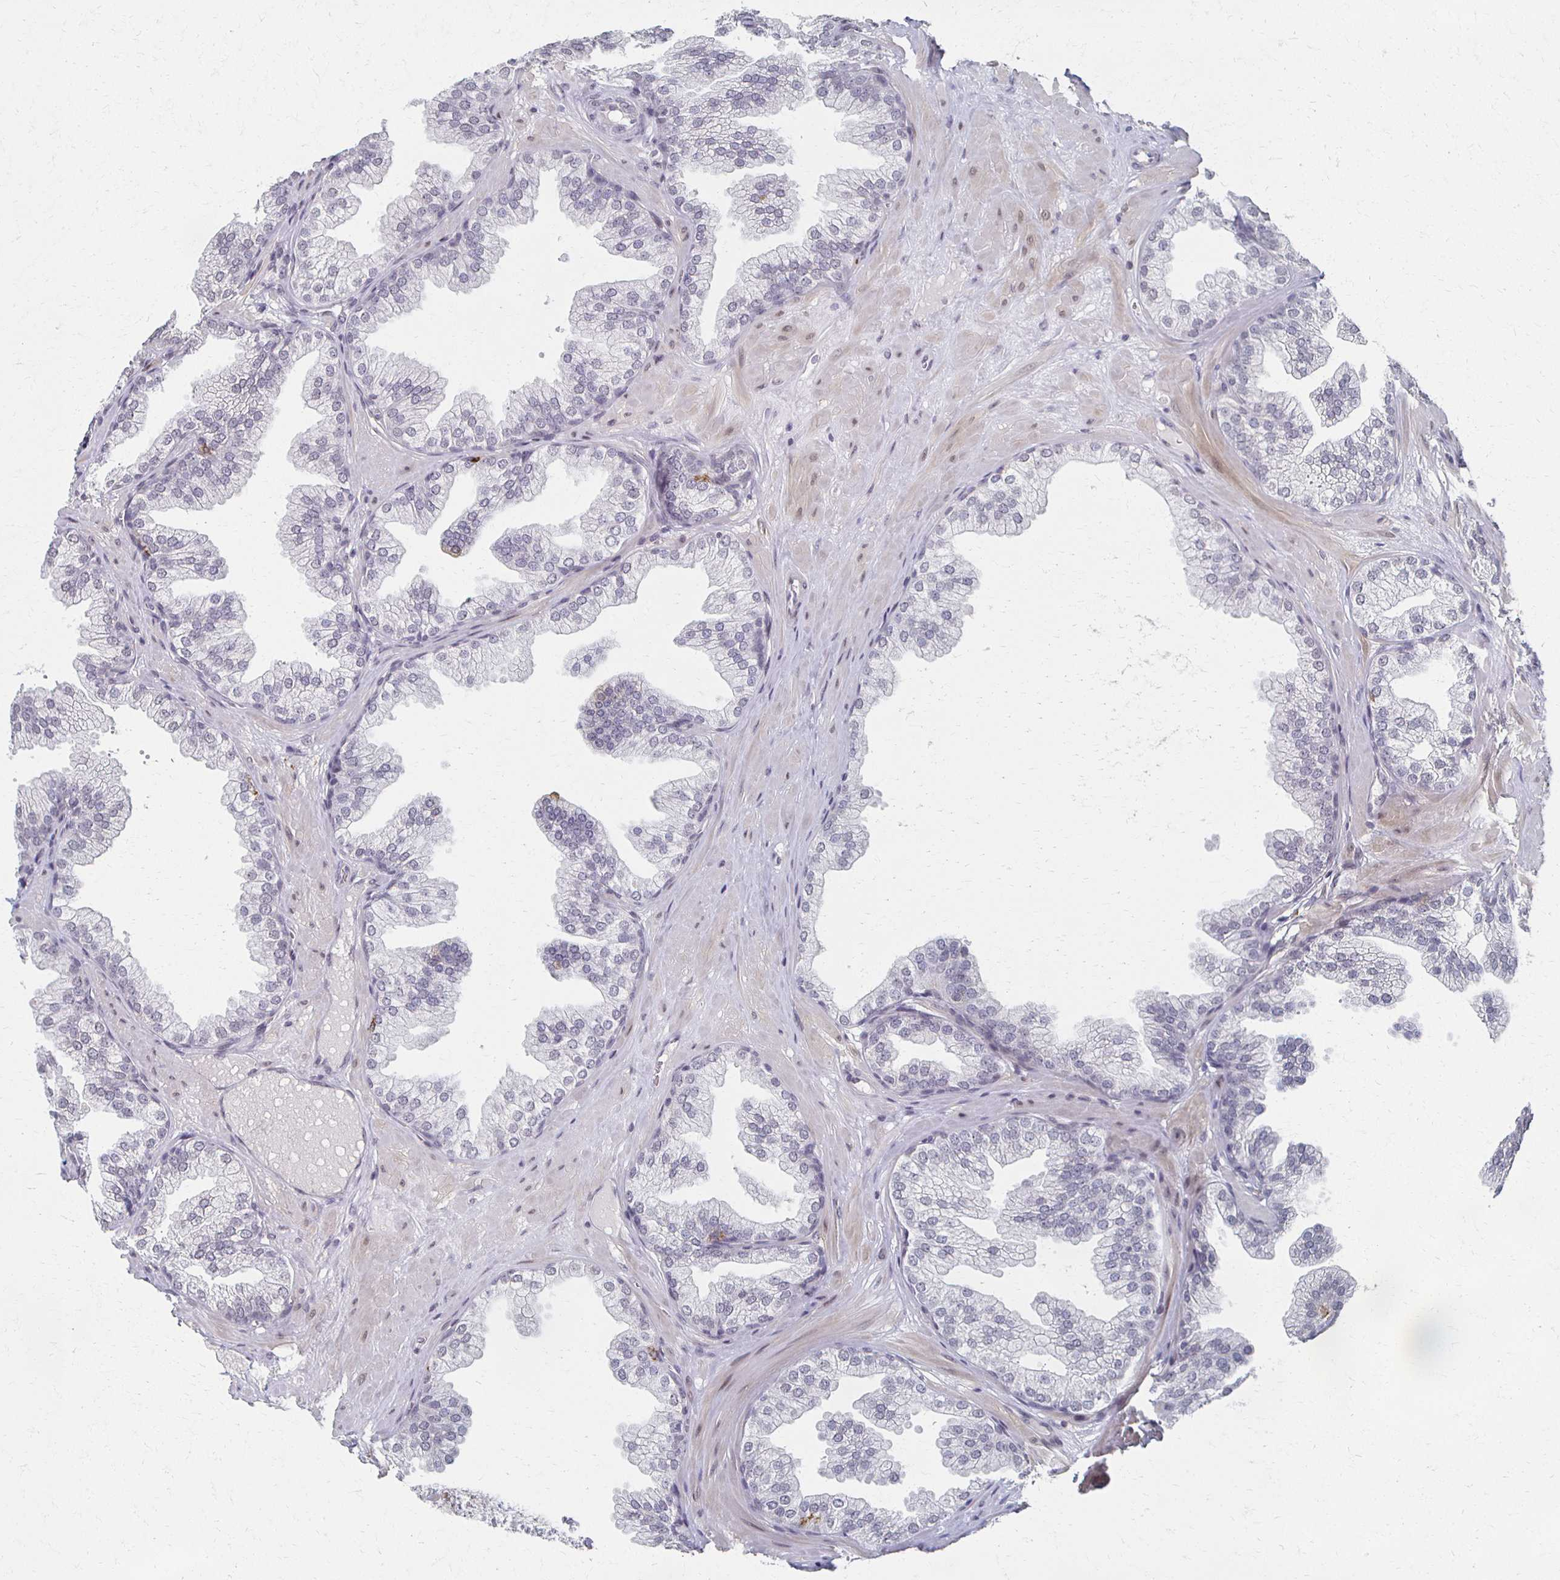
{"staining": {"intensity": "negative", "quantity": "none", "location": "none"}, "tissue": "prostate", "cell_type": "Glandular cells", "image_type": "normal", "snomed": [{"axis": "morphology", "description": "Normal tissue, NOS"}, {"axis": "topography", "description": "Prostate"}], "caption": "IHC image of benign human prostate stained for a protein (brown), which exhibits no expression in glandular cells.", "gene": "DAB1", "patient": {"sex": "male", "age": 37}}